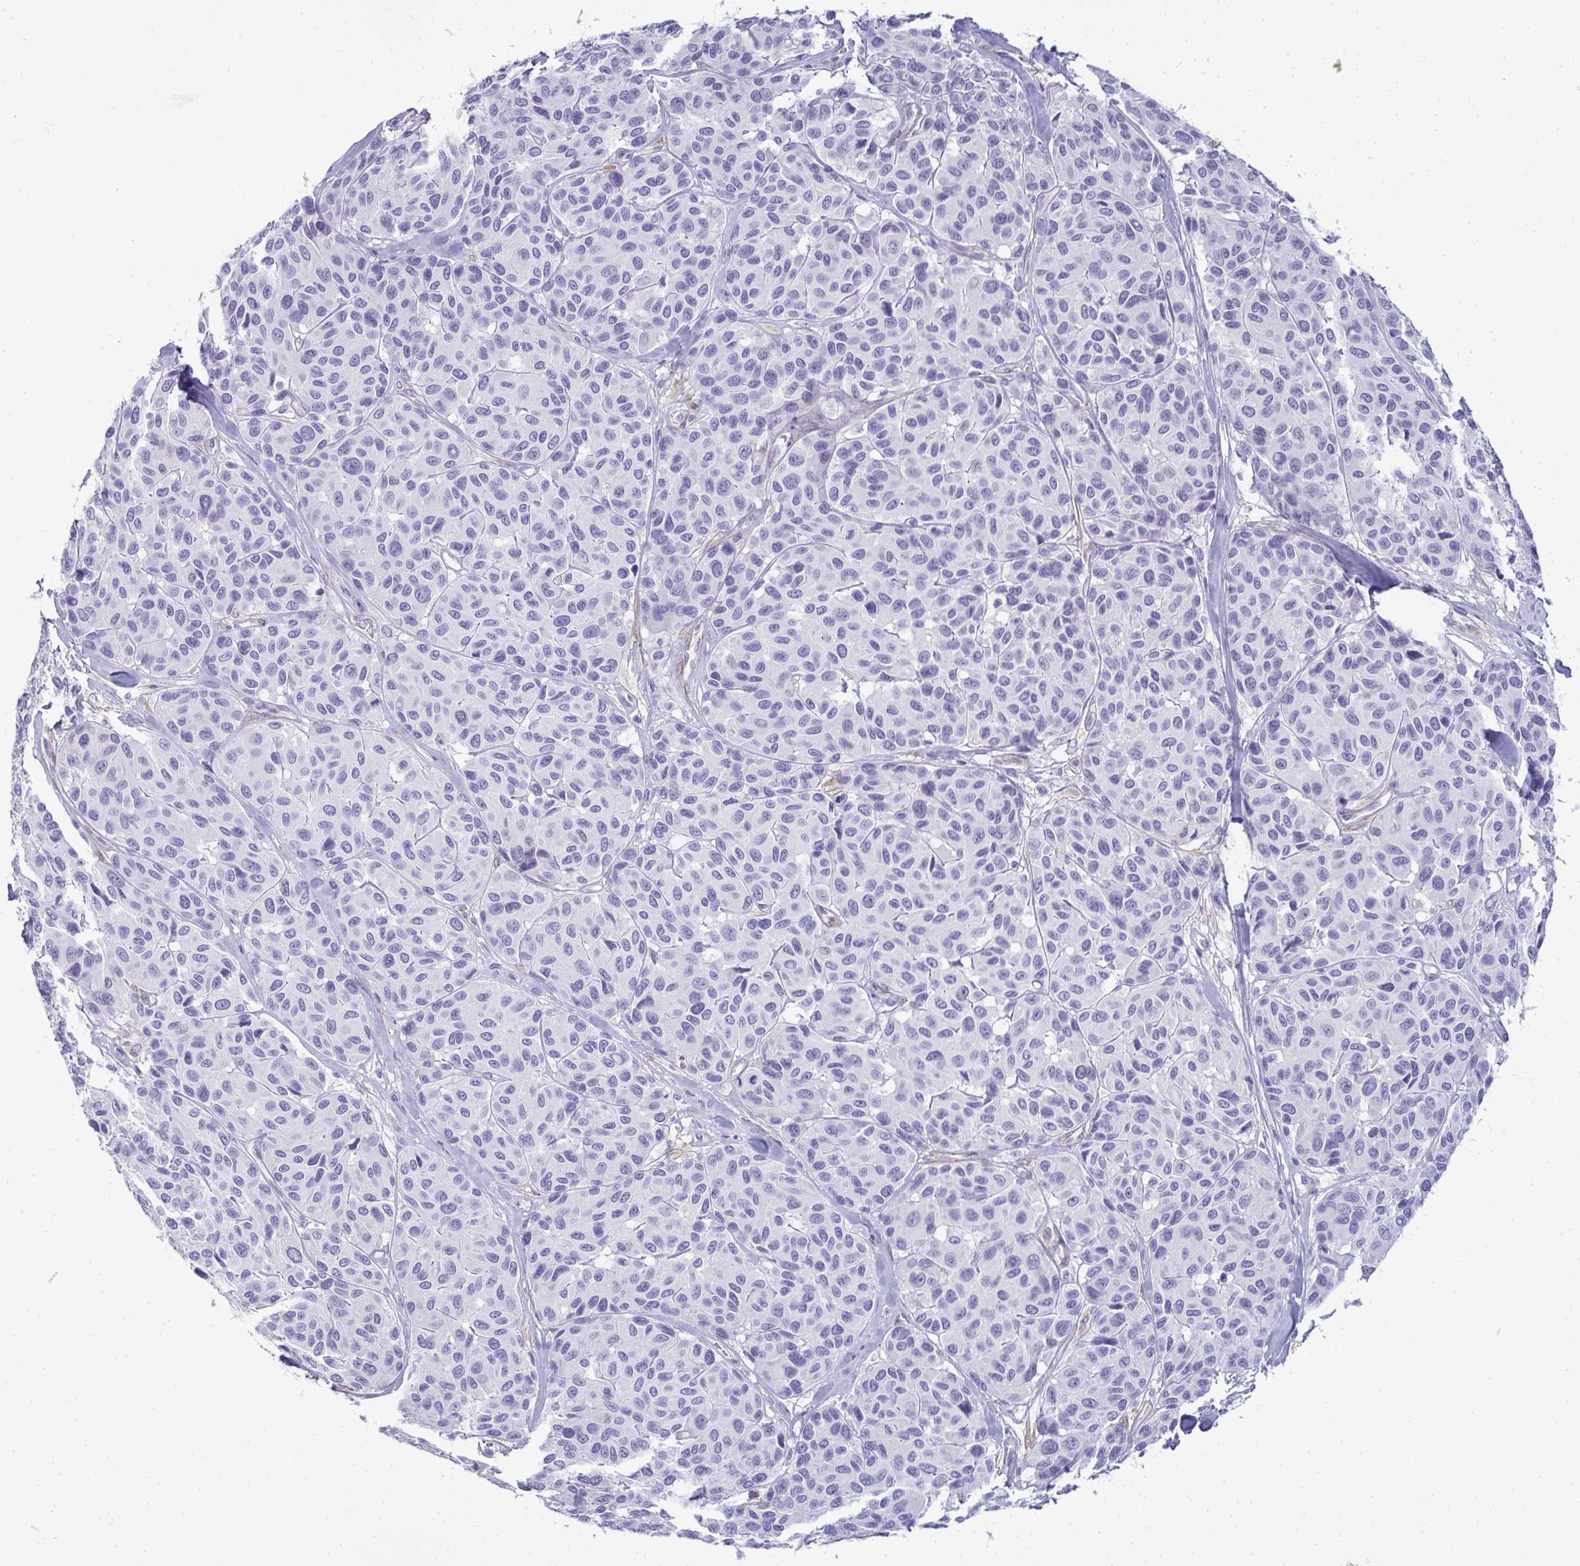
{"staining": {"intensity": "negative", "quantity": "none", "location": "none"}, "tissue": "melanoma", "cell_type": "Tumor cells", "image_type": "cancer", "snomed": [{"axis": "morphology", "description": "Malignant melanoma, NOS"}, {"axis": "topography", "description": "Skin"}], "caption": "A photomicrograph of melanoma stained for a protein demonstrates no brown staining in tumor cells.", "gene": "HSPB6", "patient": {"sex": "female", "age": 66}}